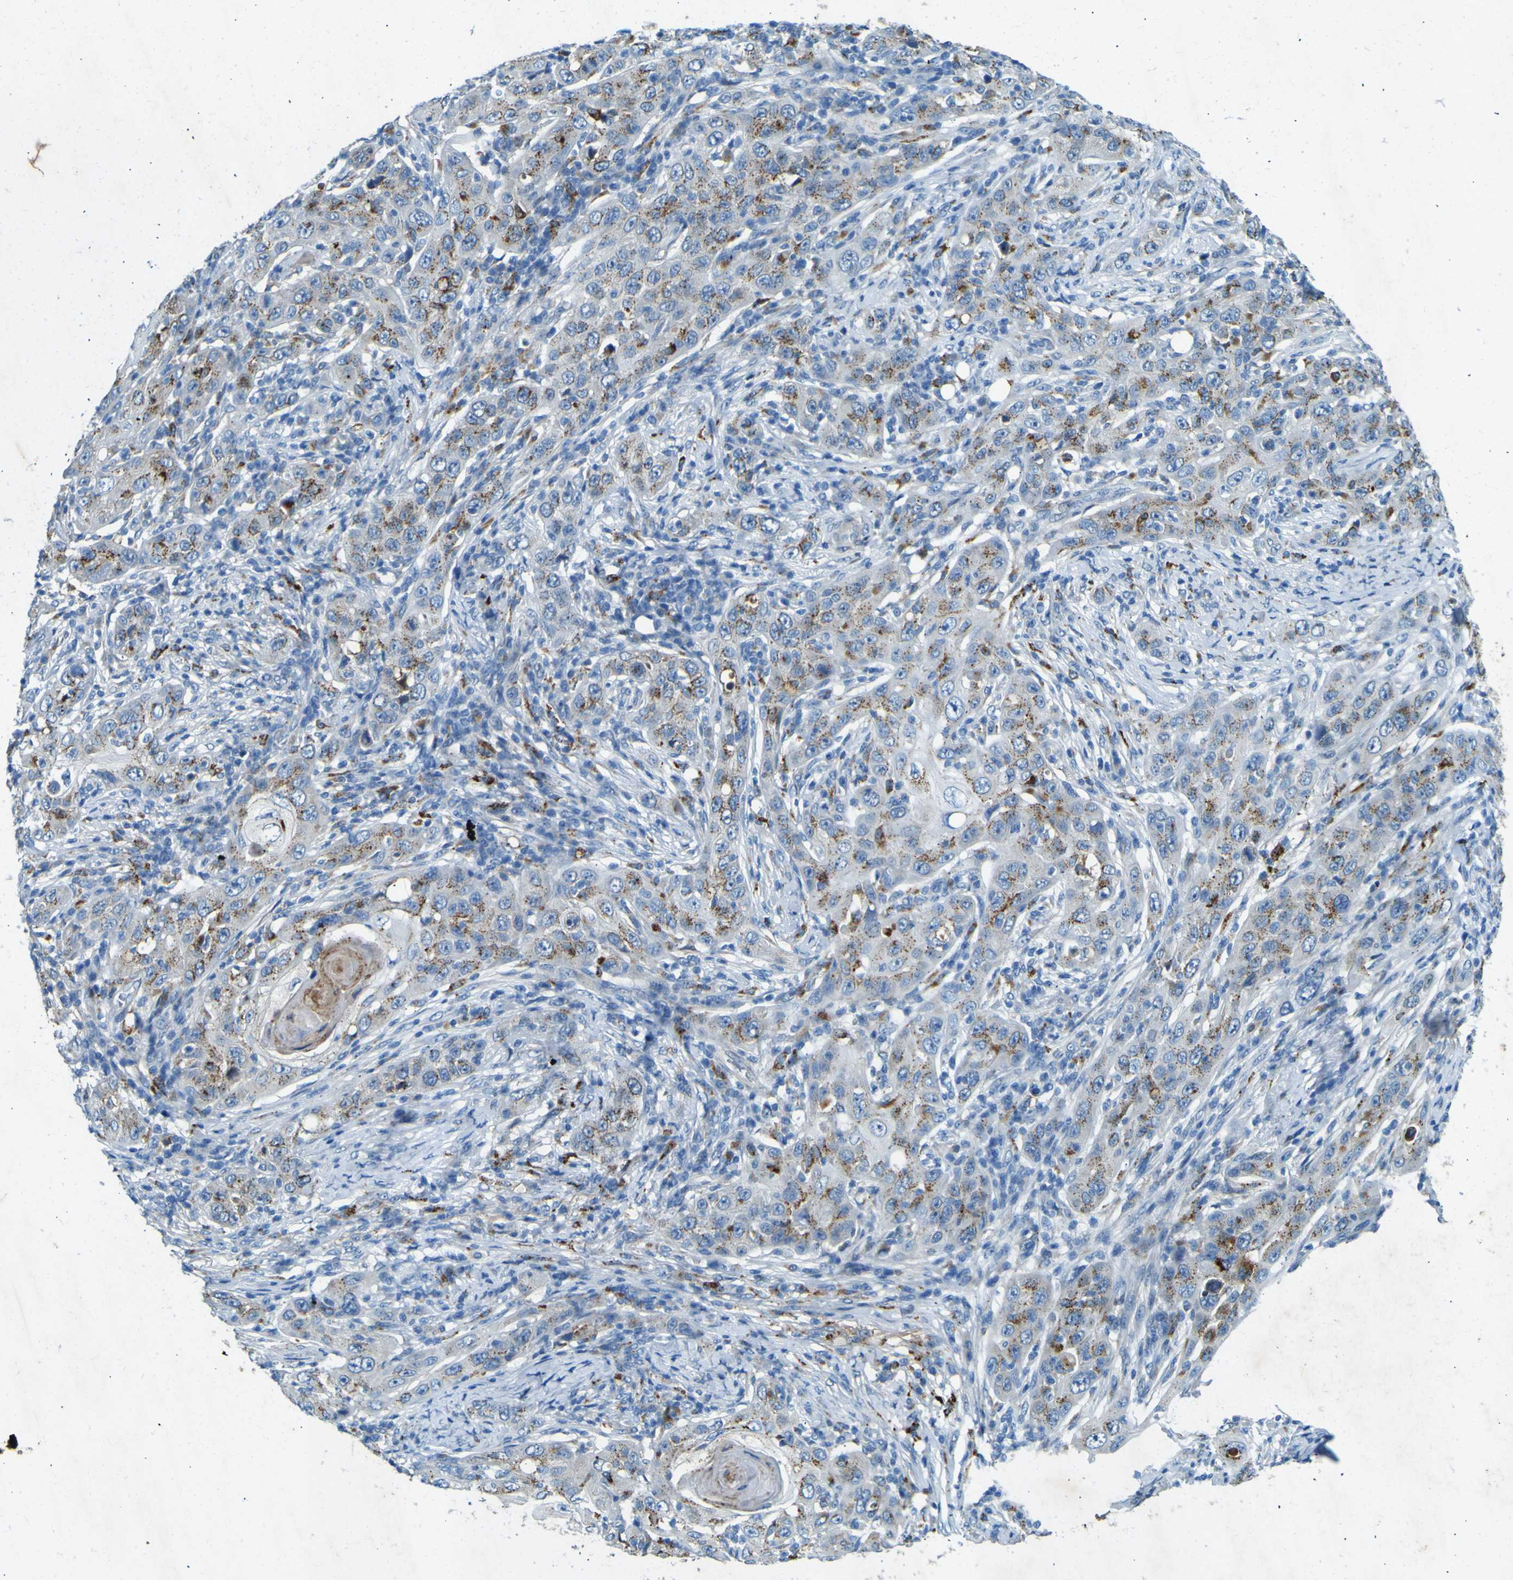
{"staining": {"intensity": "moderate", "quantity": "25%-75%", "location": "cytoplasmic/membranous"}, "tissue": "skin cancer", "cell_type": "Tumor cells", "image_type": "cancer", "snomed": [{"axis": "morphology", "description": "Squamous cell carcinoma, NOS"}, {"axis": "topography", "description": "Skin"}], "caption": "The image exhibits staining of skin cancer, revealing moderate cytoplasmic/membranous protein expression (brown color) within tumor cells. (Brightfield microscopy of DAB IHC at high magnification).", "gene": "PDE9A", "patient": {"sex": "female", "age": 88}}